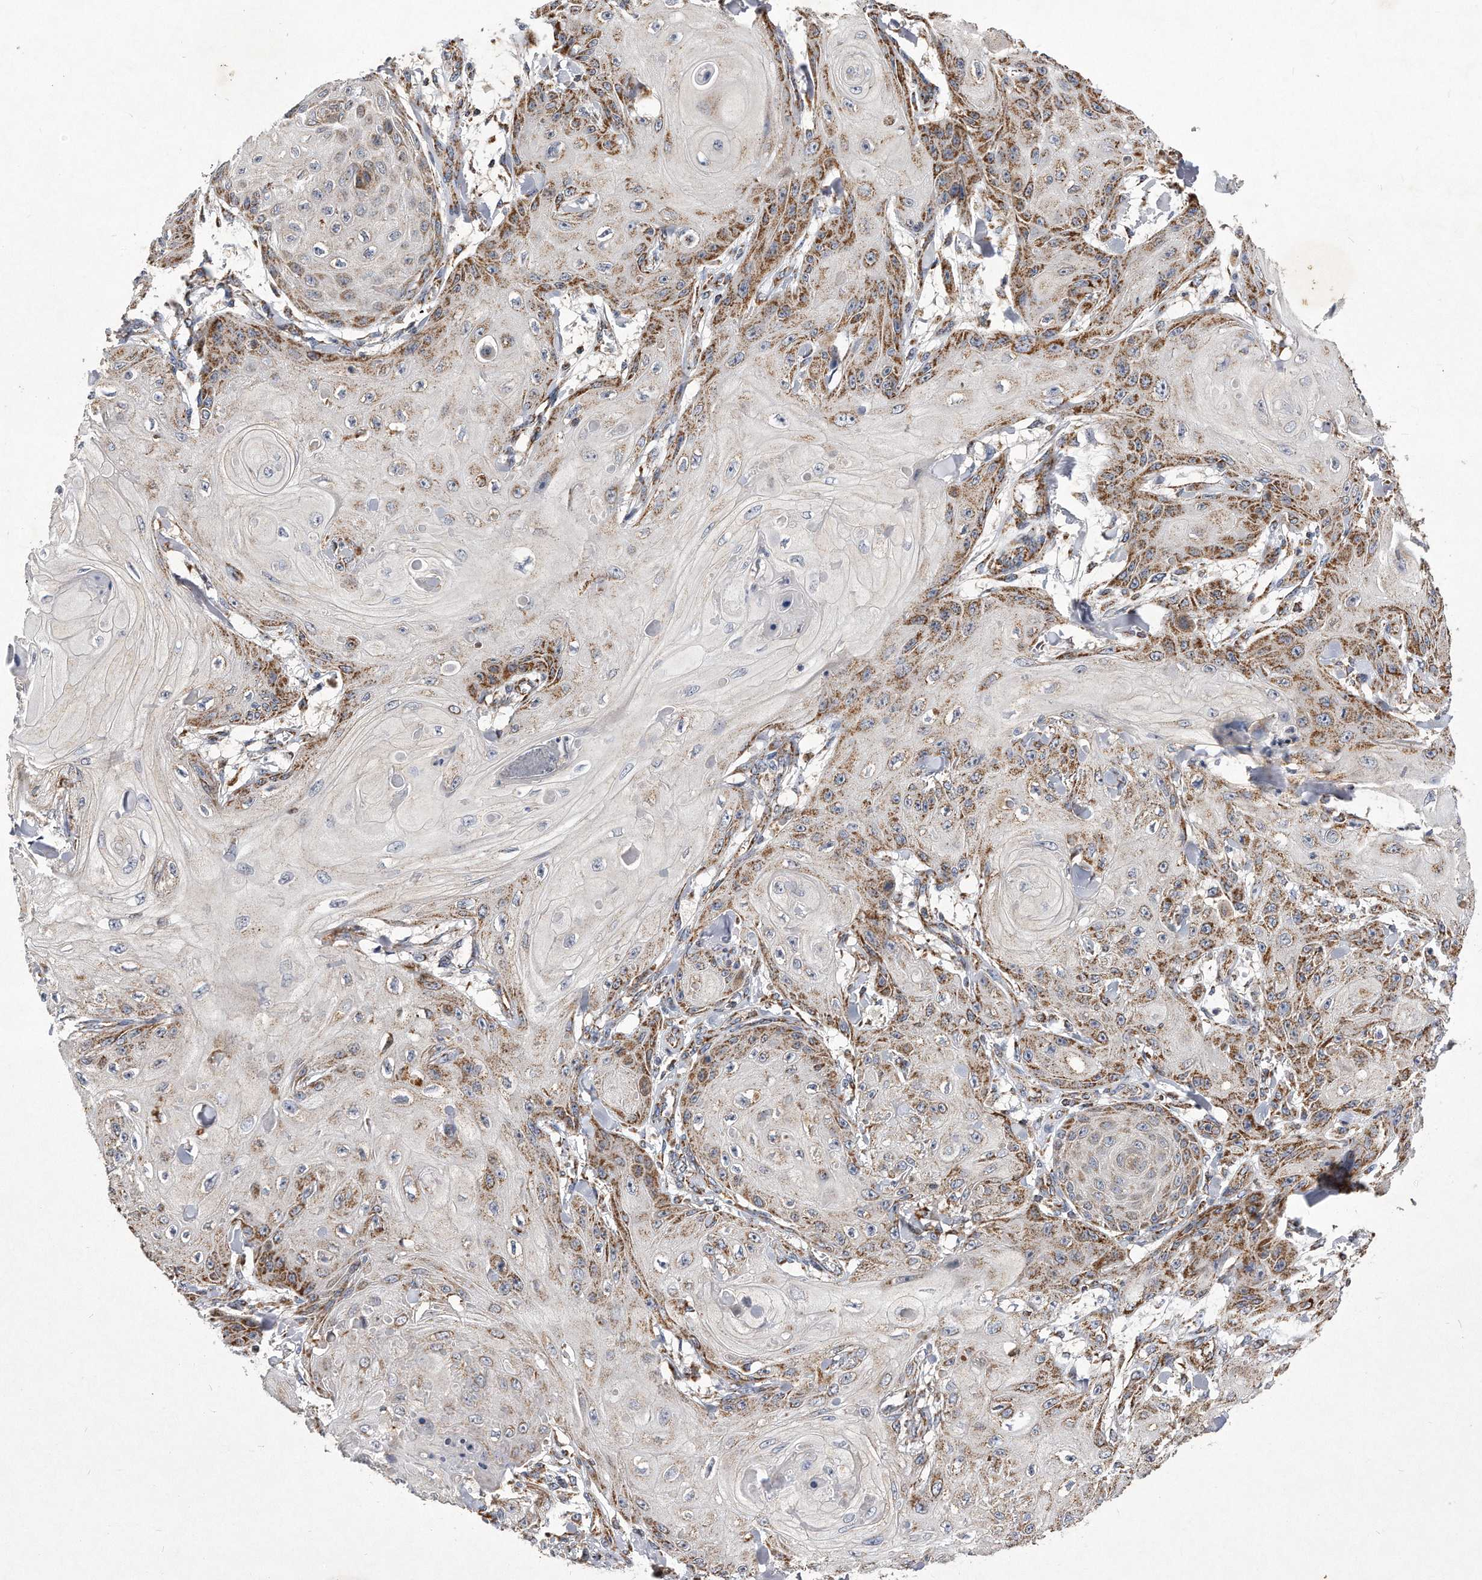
{"staining": {"intensity": "moderate", "quantity": "25%-75%", "location": "cytoplasmic/membranous"}, "tissue": "skin cancer", "cell_type": "Tumor cells", "image_type": "cancer", "snomed": [{"axis": "morphology", "description": "Squamous cell carcinoma, NOS"}, {"axis": "topography", "description": "Skin"}], "caption": "Skin squamous cell carcinoma was stained to show a protein in brown. There is medium levels of moderate cytoplasmic/membranous expression in about 25%-75% of tumor cells. Nuclei are stained in blue.", "gene": "PPP5C", "patient": {"sex": "male", "age": 74}}